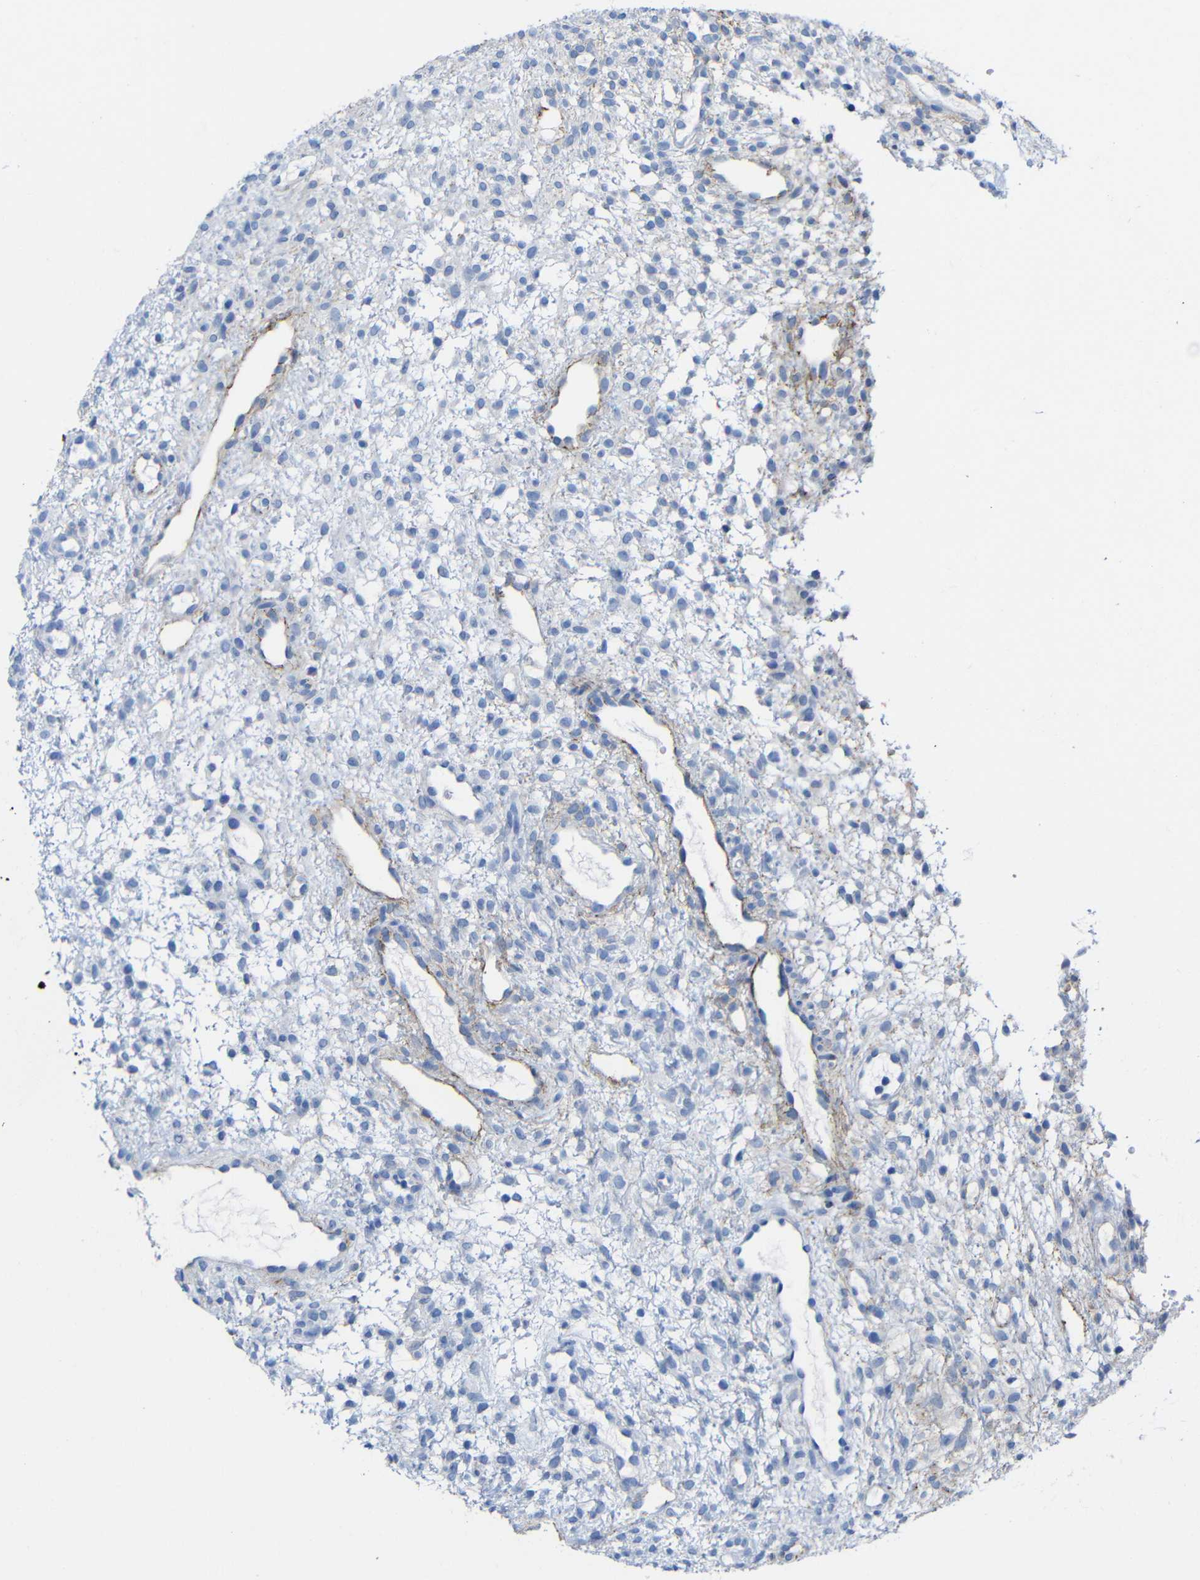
{"staining": {"intensity": "negative", "quantity": "none", "location": "none"}, "tissue": "ovary", "cell_type": "Ovarian stroma cells", "image_type": "normal", "snomed": [{"axis": "morphology", "description": "Normal tissue, NOS"}, {"axis": "morphology", "description": "Cyst, NOS"}, {"axis": "topography", "description": "Ovary"}], "caption": "Ovary stained for a protein using immunohistochemistry (IHC) reveals no positivity ovarian stroma cells.", "gene": "CGNL1", "patient": {"sex": "female", "age": 18}}